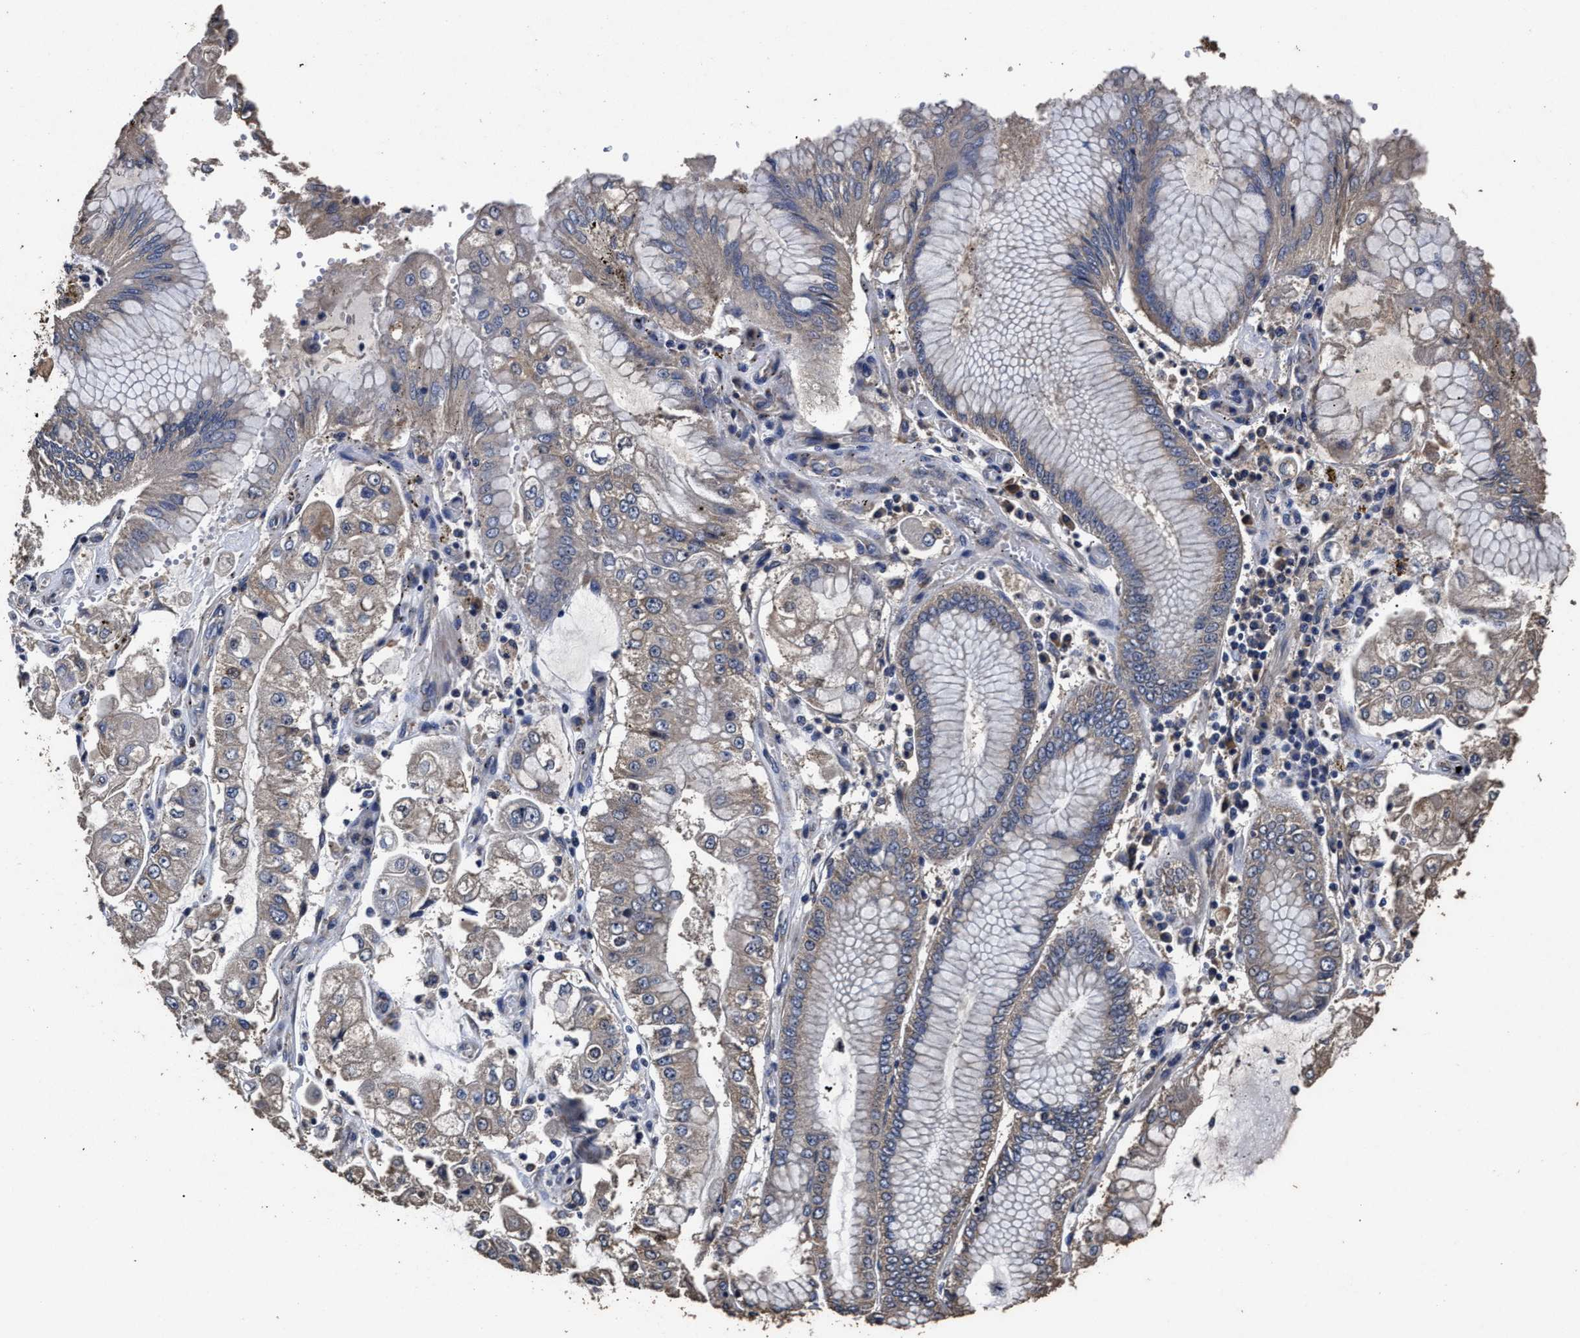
{"staining": {"intensity": "weak", "quantity": ">75%", "location": "cytoplasmic/membranous"}, "tissue": "stomach cancer", "cell_type": "Tumor cells", "image_type": "cancer", "snomed": [{"axis": "morphology", "description": "Adenocarcinoma, NOS"}, {"axis": "topography", "description": "Stomach"}], "caption": "Adenocarcinoma (stomach) stained with DAB (3,3'-diaminobenzidine) IHC displays low levels of weak cytoplasmic/membranous positivity in about >75% of tumor cells.", "gene": "PPM1K", "patient": {"sex": "male", "age": 76}}